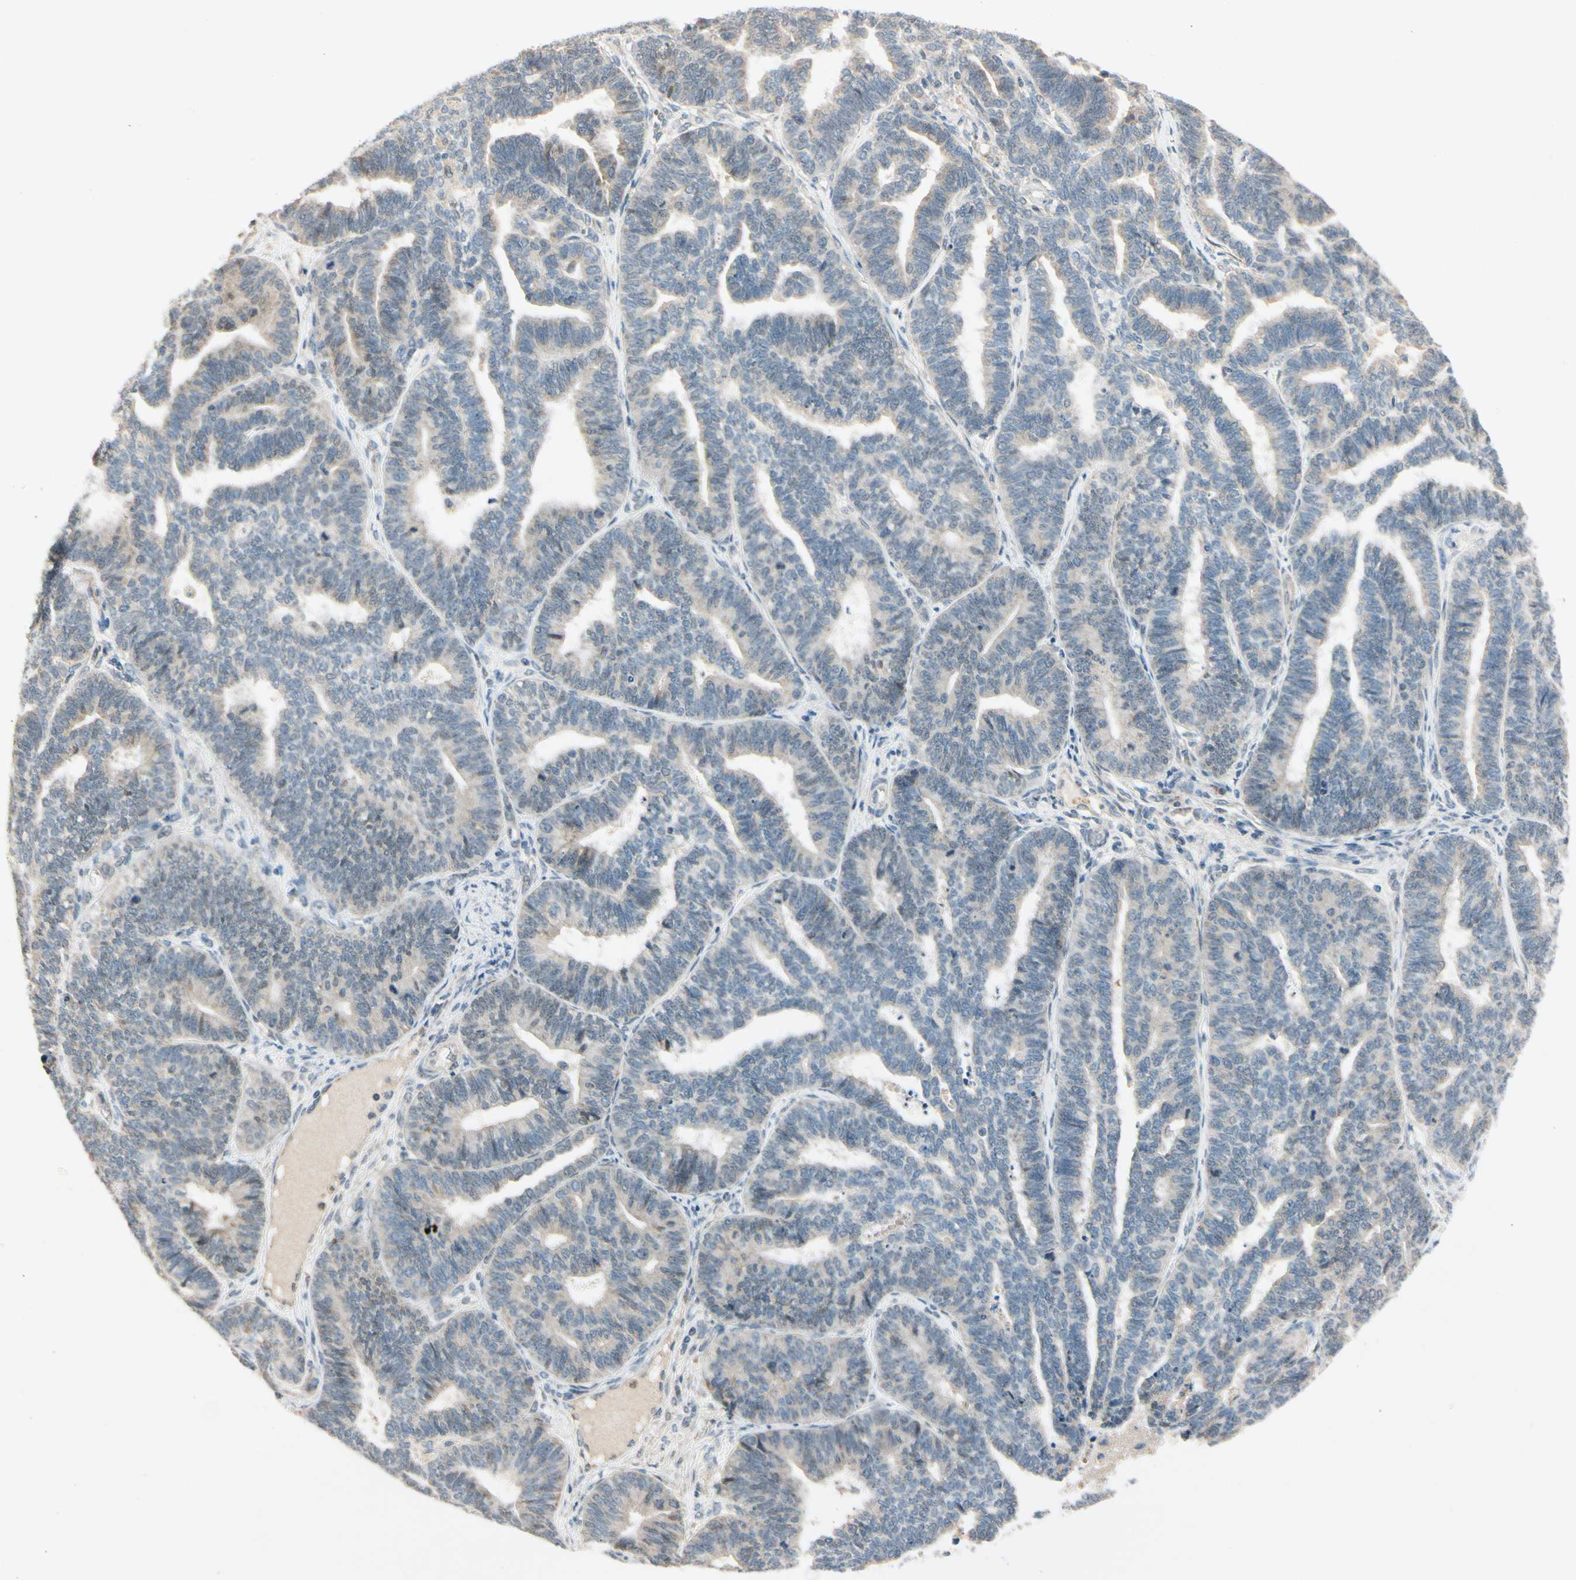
{"staining": {"intensity": "negative", "quantity": "none", "location": "none"}, "tissue": "endometrial cancer", "cell_type": "Tumor cells", "image_type": "cancer", "snomed": [{"axis": "morphology", "description": "Adenocarcinoma, NOS"}, {"axis": "topography", "description": "Endometrium"}], "caption": "Tumor cells show no significant positivity in adenocarcinoma (endometrial).", "gene": "RIOX2", "patient": {"sex": "female", "age": 70}}